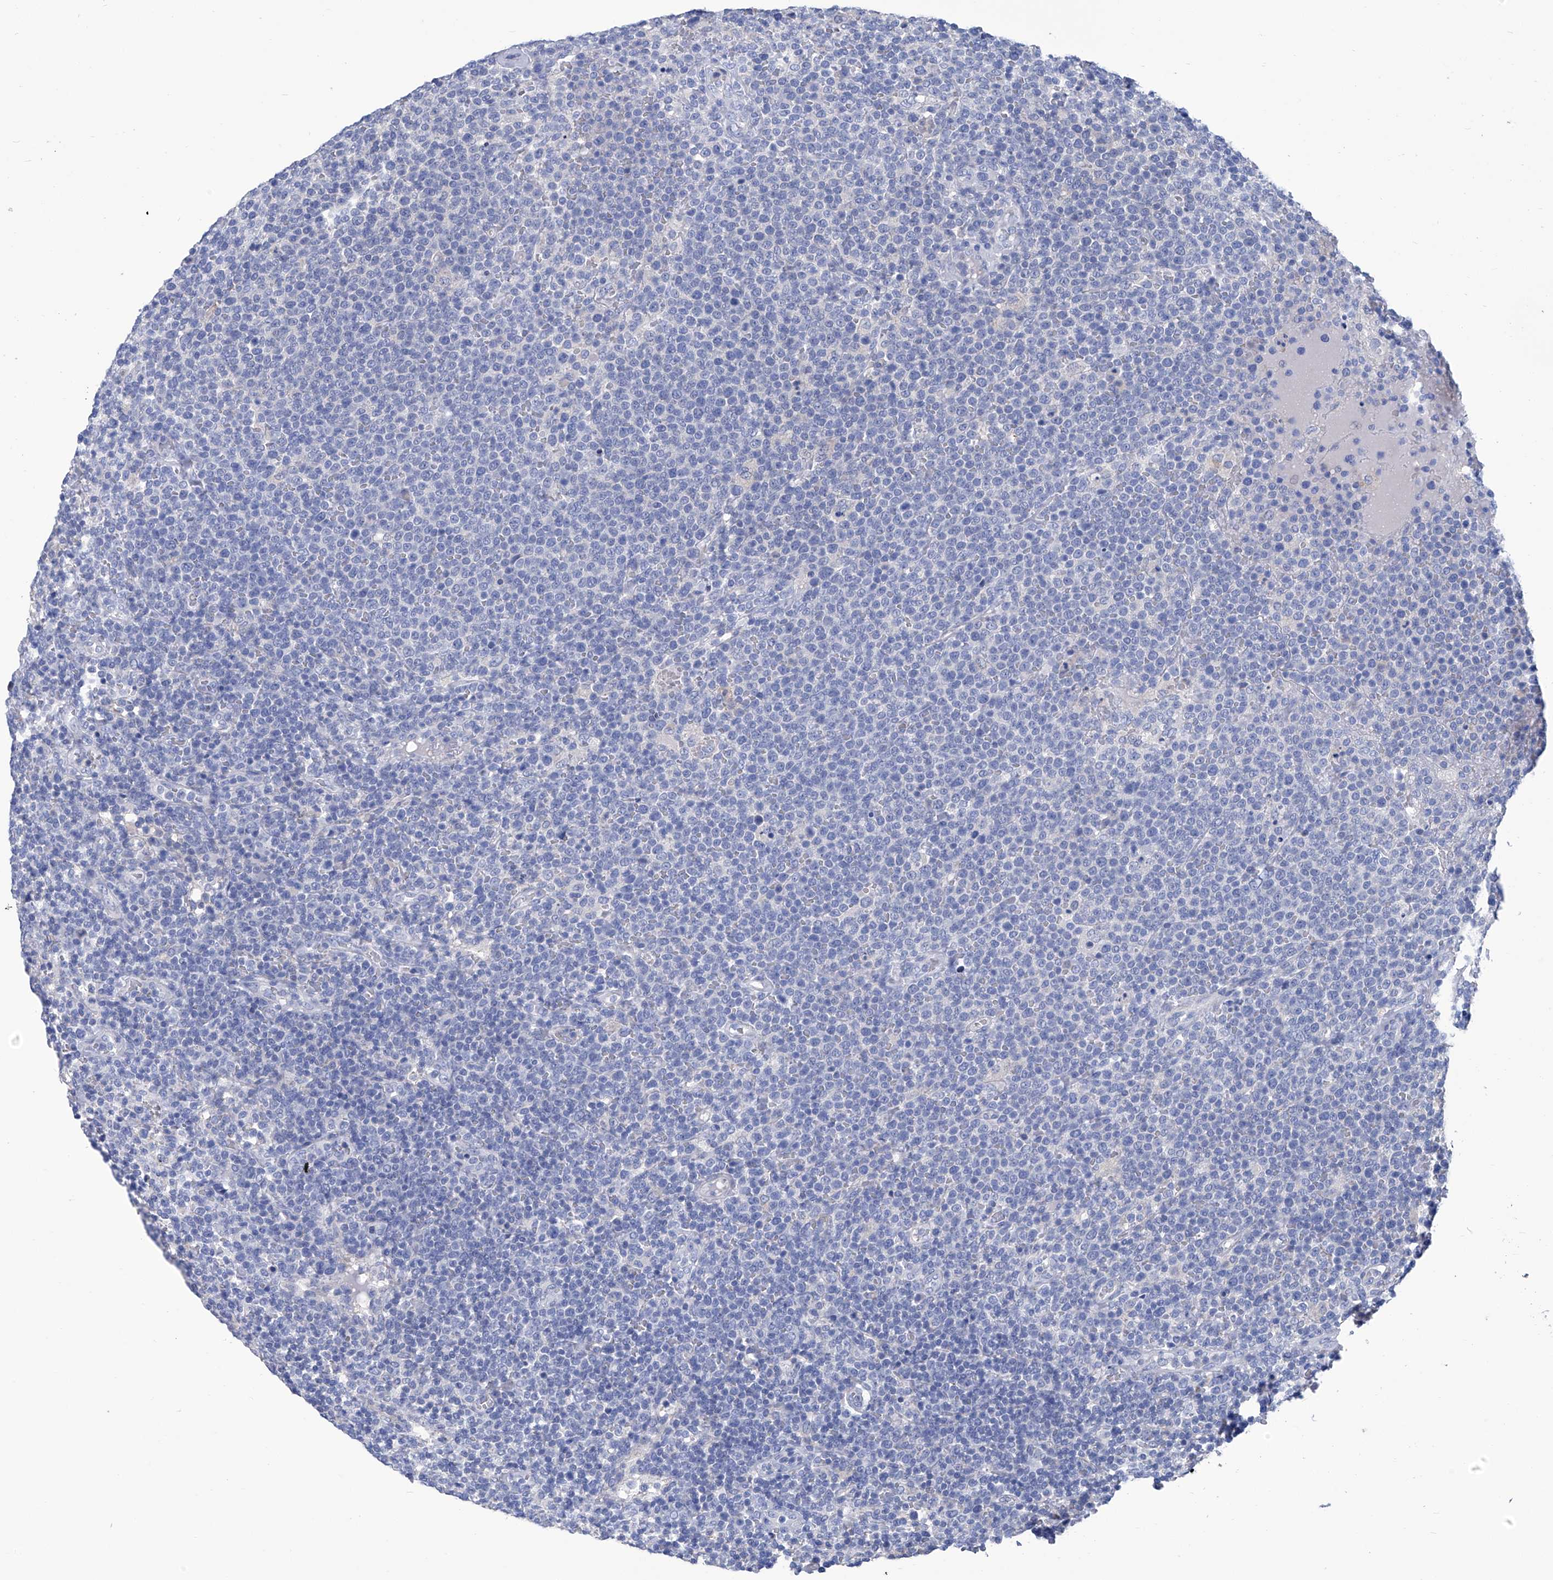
{"staining": {"intensity": "negative", "quantity": "none", "location": "none"}, "tissue": "lymphoma", "cell_type": "Tumor cells", "image_type": "cancer", "snomed": [{"axis": "morphology", "description": "Malignant lymphoma, non-Hodgkin's type, High grade"}, {"axis": "topography", "description": "Lymph node"}], "caption": "There is no significant expression in tumor cells of lymphoma.", "gene": "SMS", "patient": {"sex": "male", "age": 61}}